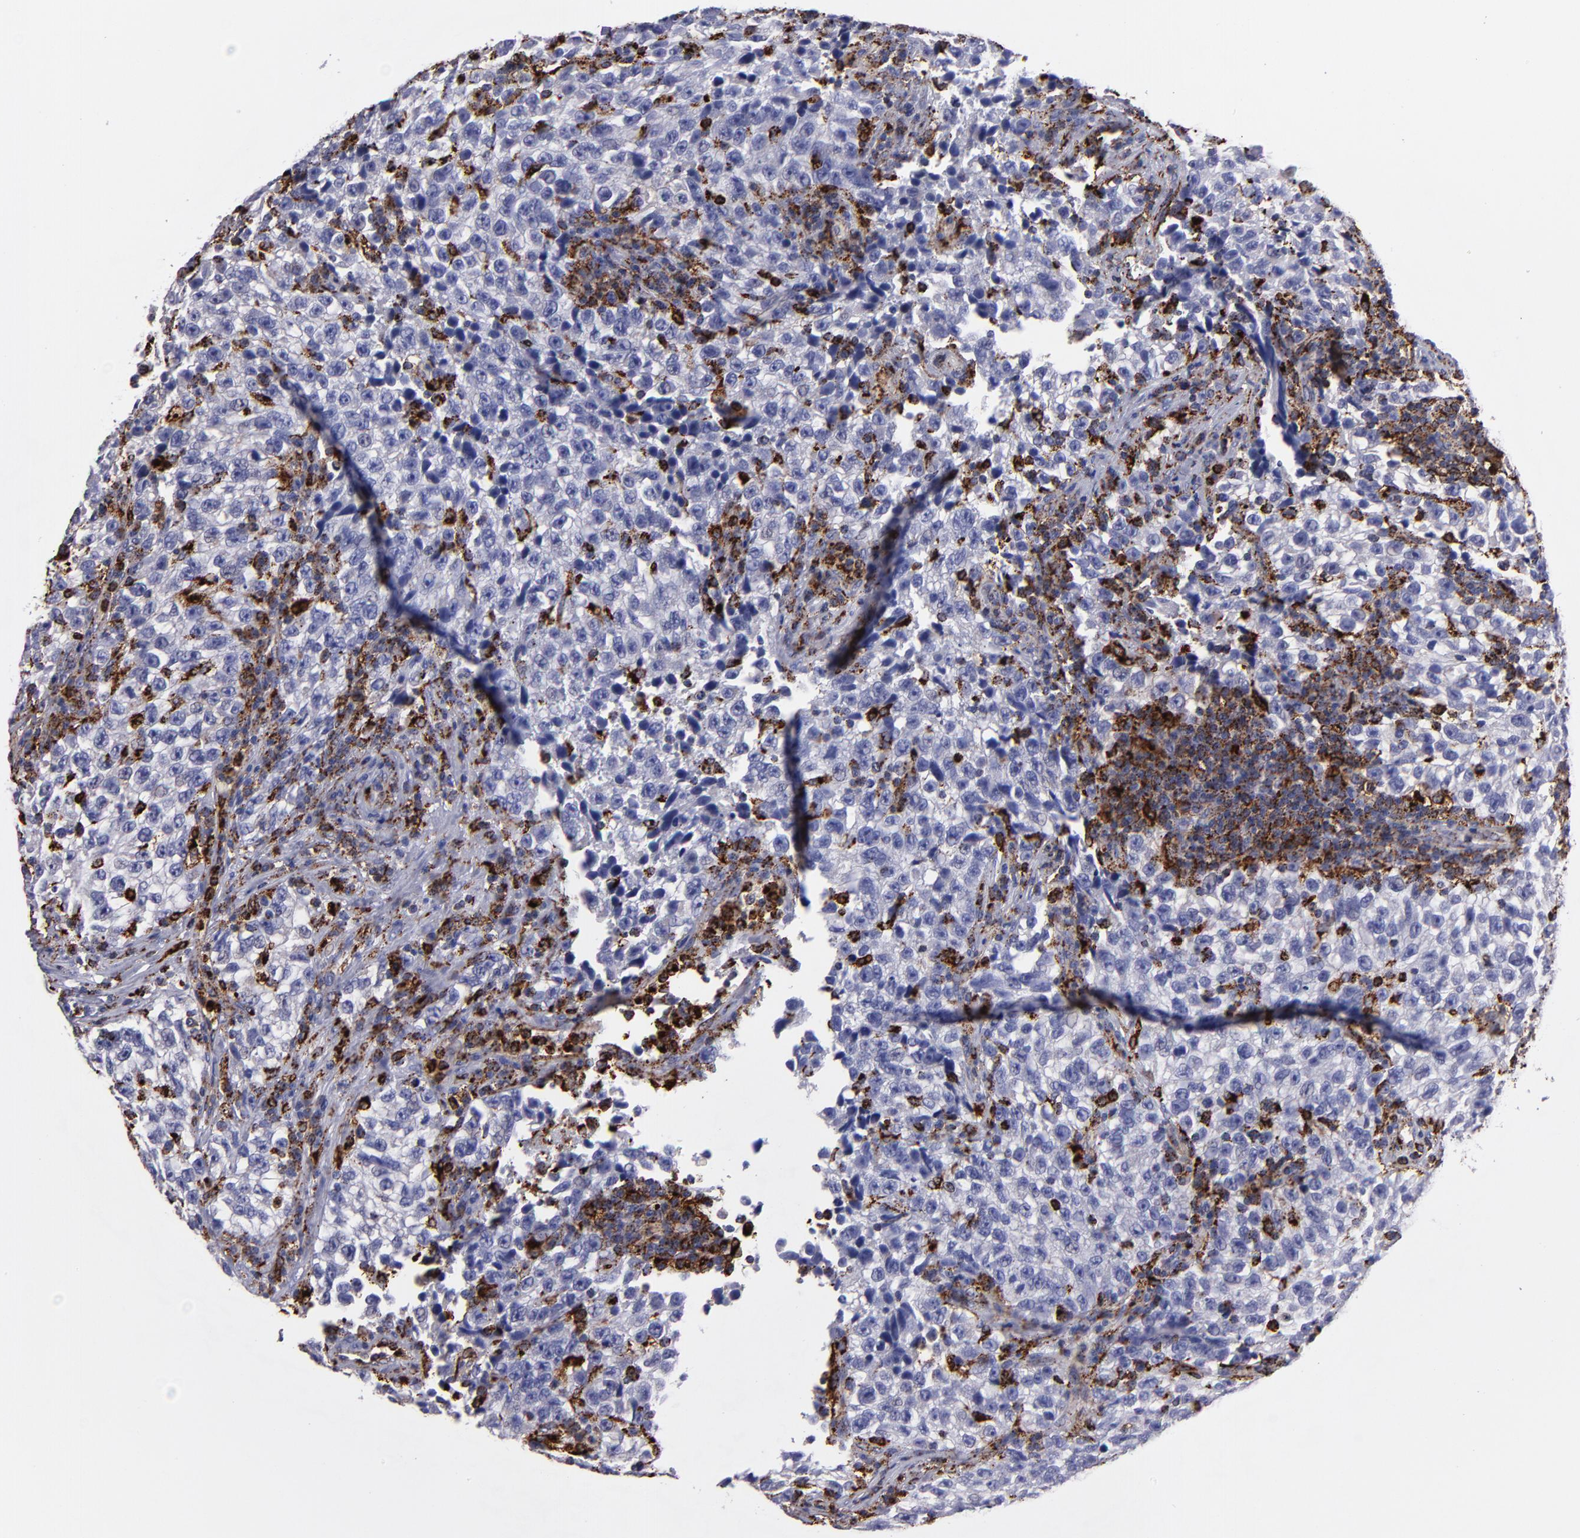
{"staining": {"intensity": "negative", "quantity": "none", "location": "none"}, "tissue": "testis cancer", "cell_type": "Tumor cells", "image_type": "cancer", "snomed": [{"axis": "morphology", "description": "Seminoma, NOS"}, {"axis": "topography", "description": "Testis"}], "caption": "The immunohistochemistry (IHC) micrograph has no significant staining in tumor cells of testis cancer (seminoma) tissue.", "gene": "CTSS", "patient": {"sex": "male", "age": 38}}